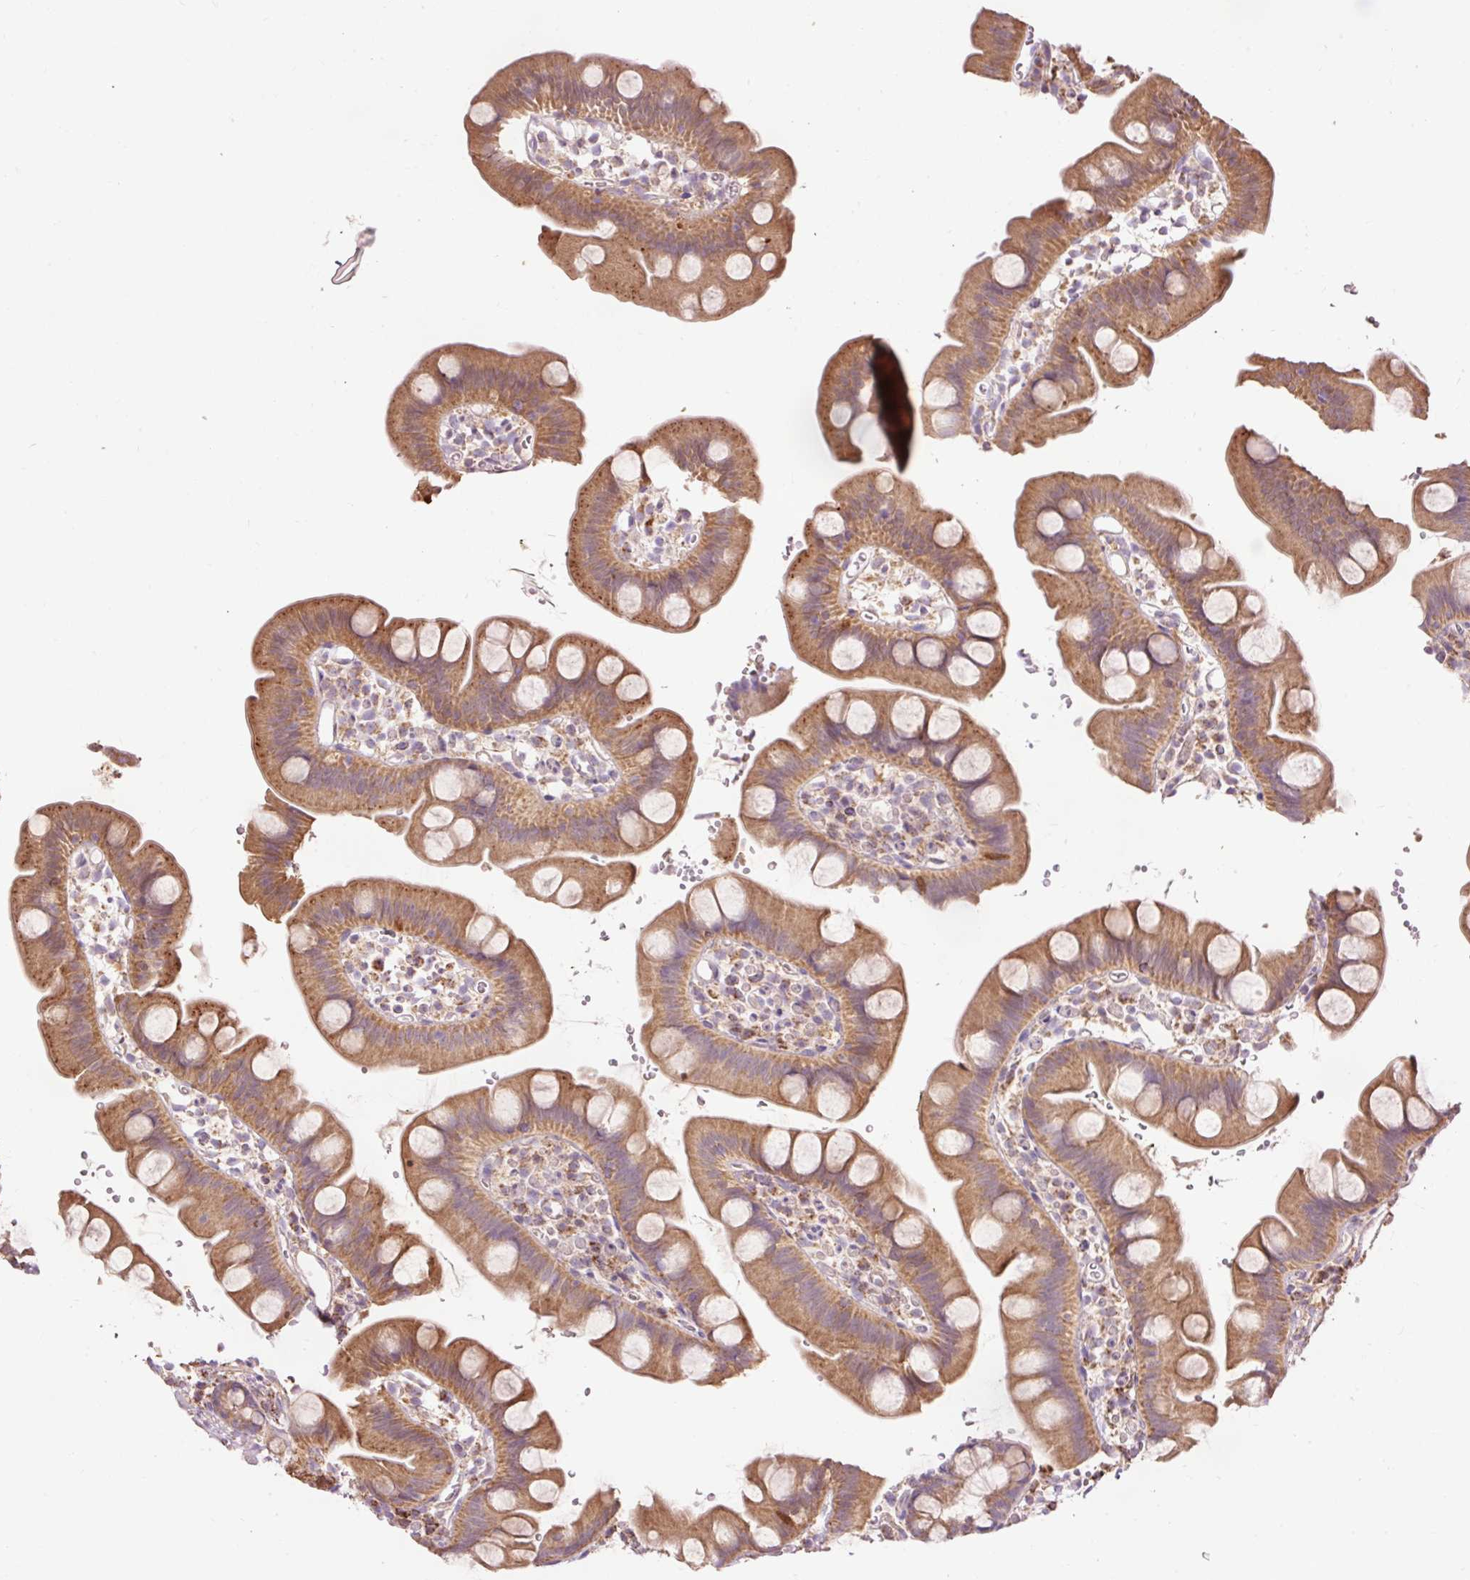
{"staining": {"intensity": "moderate", "quantity": "25%-75%", "location": "cytoplasmic/membranous"}, "tissue": "small intestine", "cell_type": "Glandular cells", "image_type": "normal", "snomed": [{"axis": "morphology", "description": "Normal tissue, NOS"}, {"axis": "topography", "description": "Small intestine"}], "caption": "Glandular cells exhibit medium levels of moderate cytoplasmic/membranous expression in approximately 25%-75% of cells in benign human small intestine. (DAB (3,3'-diaminobenzidine) IHC with brightfield microscopy, high magnification).", "gene": "PRDX5", "patient": {"sex": "female", "age": 68}}